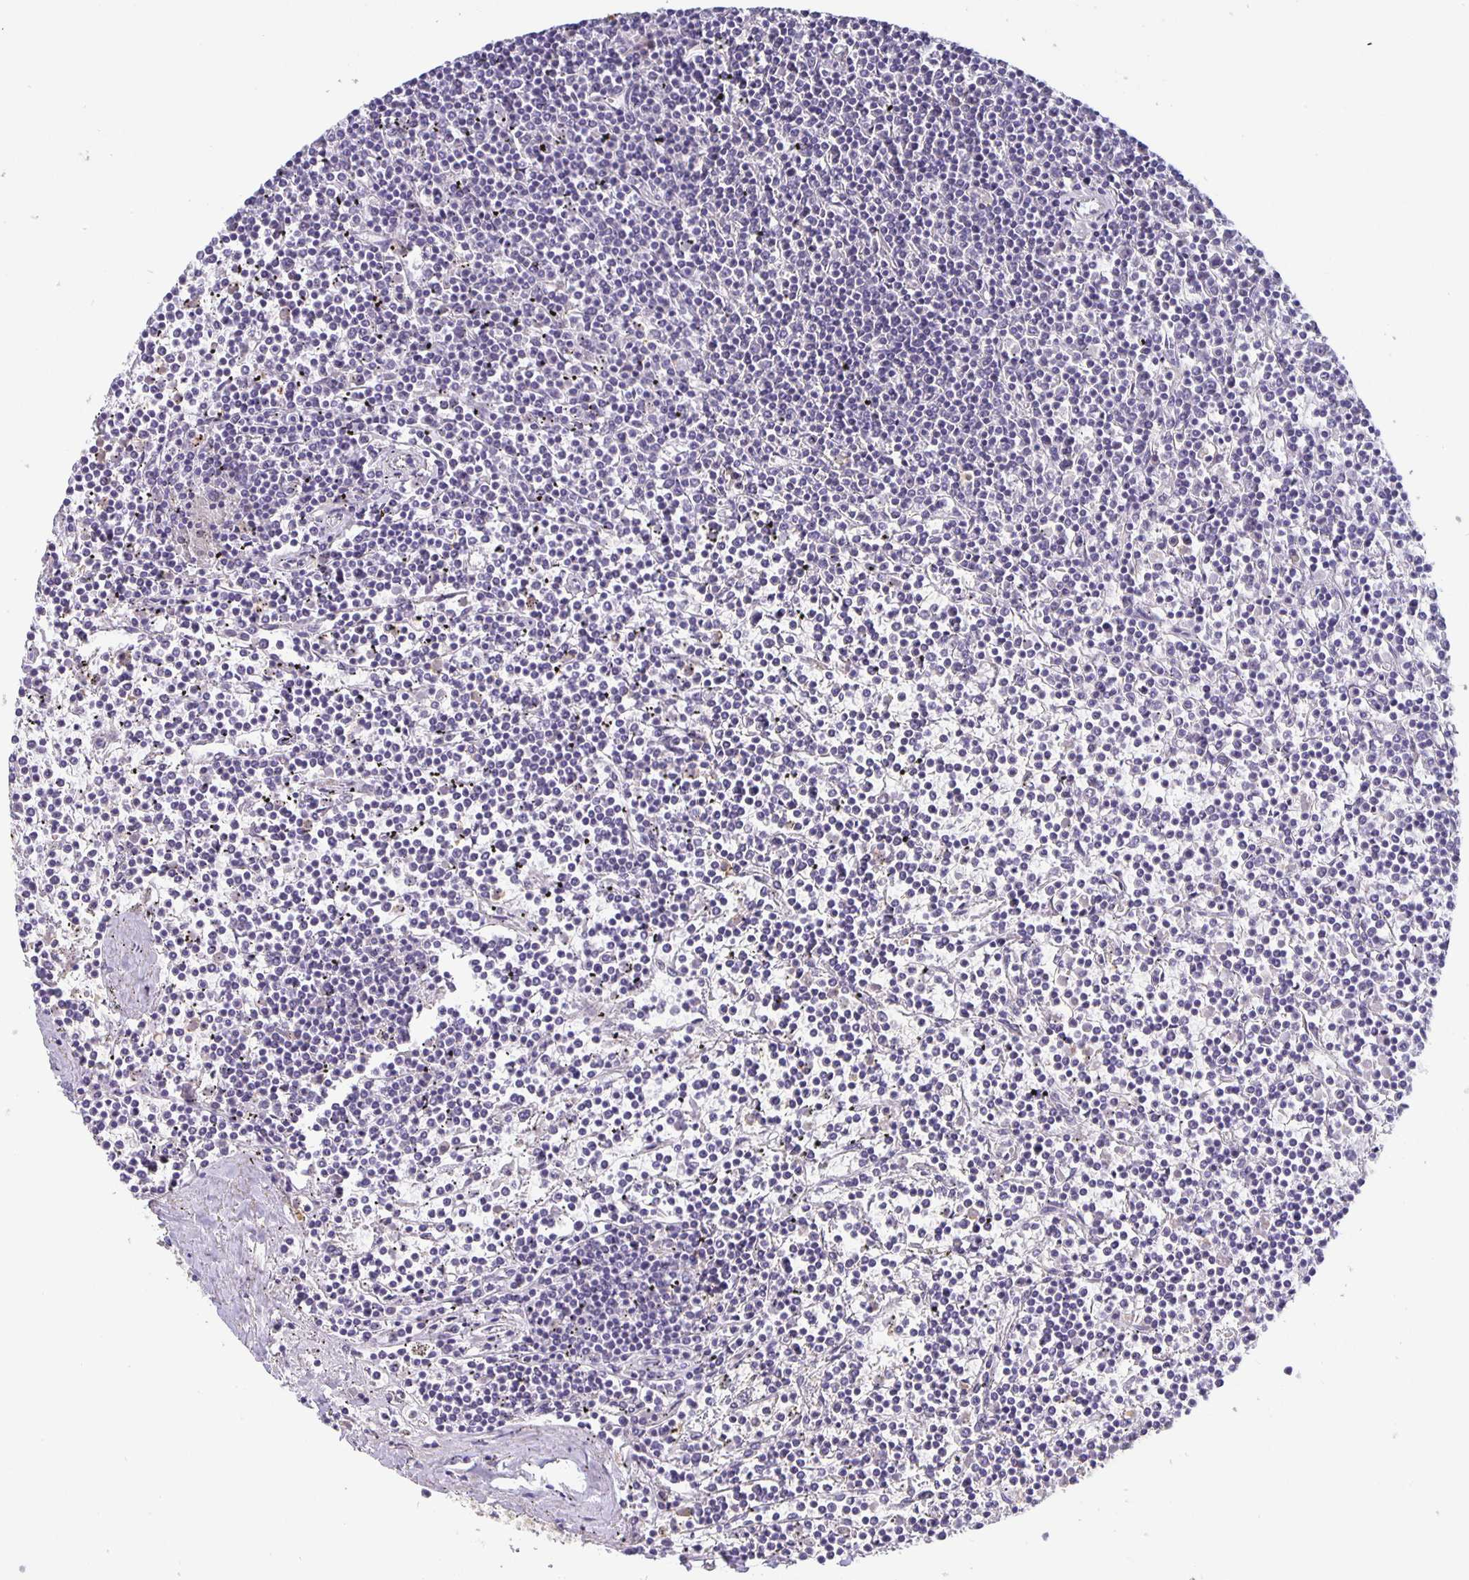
{"staining": {"intensity": "negative", "quantity": "none", "location": "none"}, "tissue": "lymphoma", "cell_type": "Tumor cells", "image_type": "cancer", "snomed": [{"axis": "morphology", "description": "Malignant lymphoma, non-Hodgkin's type, Low grade"}, {"axis": "topography", "description": "Spleen"}], "caption": "Tumor cells are negative for protein expression in human lymphoma. (DAB immunohistochemistry with hematoxylin counter stain).", "gene": "GDF15", "patient": {"sex": "female", "age": 19}}